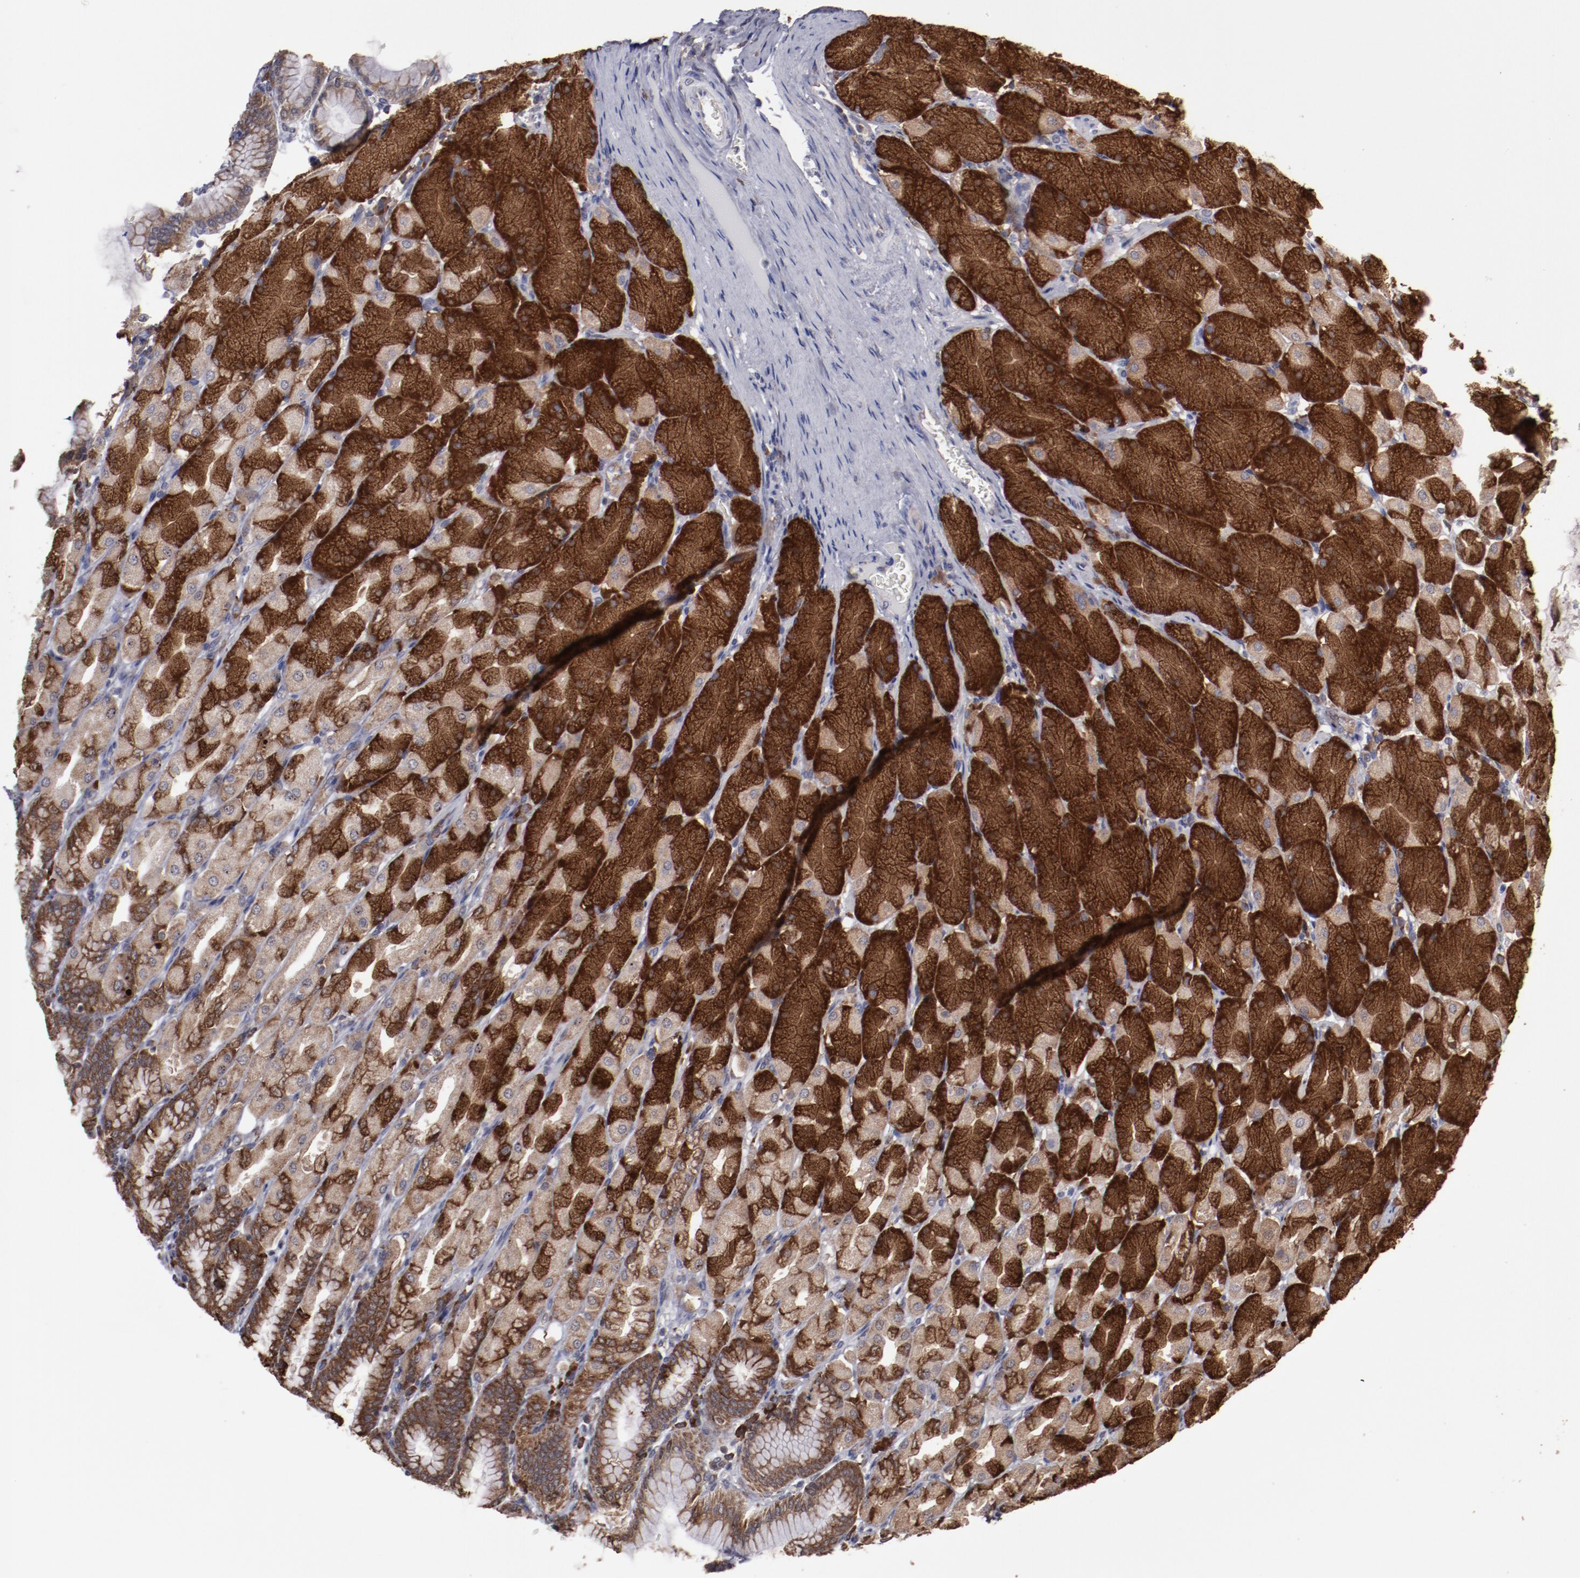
{"staining": {"intensity": "strong", "quantity": ">75%", "location": "cytoplasmic/membranous"}, "tissue": "stomach", "cell_type": "Glandular cells", "image_type": "normal", "snomed": [{"axis": "morphology", "description": "Normal tissue, NOS"}, {"axis": "topography", "description": "Stomach, upper"}], "caption": "DAB immunohistochemical staining of unremarkable stomach reveals strong cytoplasmic/membranous protein staining in about >75% of glandular cells.", "gene": "RPS4X", "patient": {"sex": "female", "age": 56}}